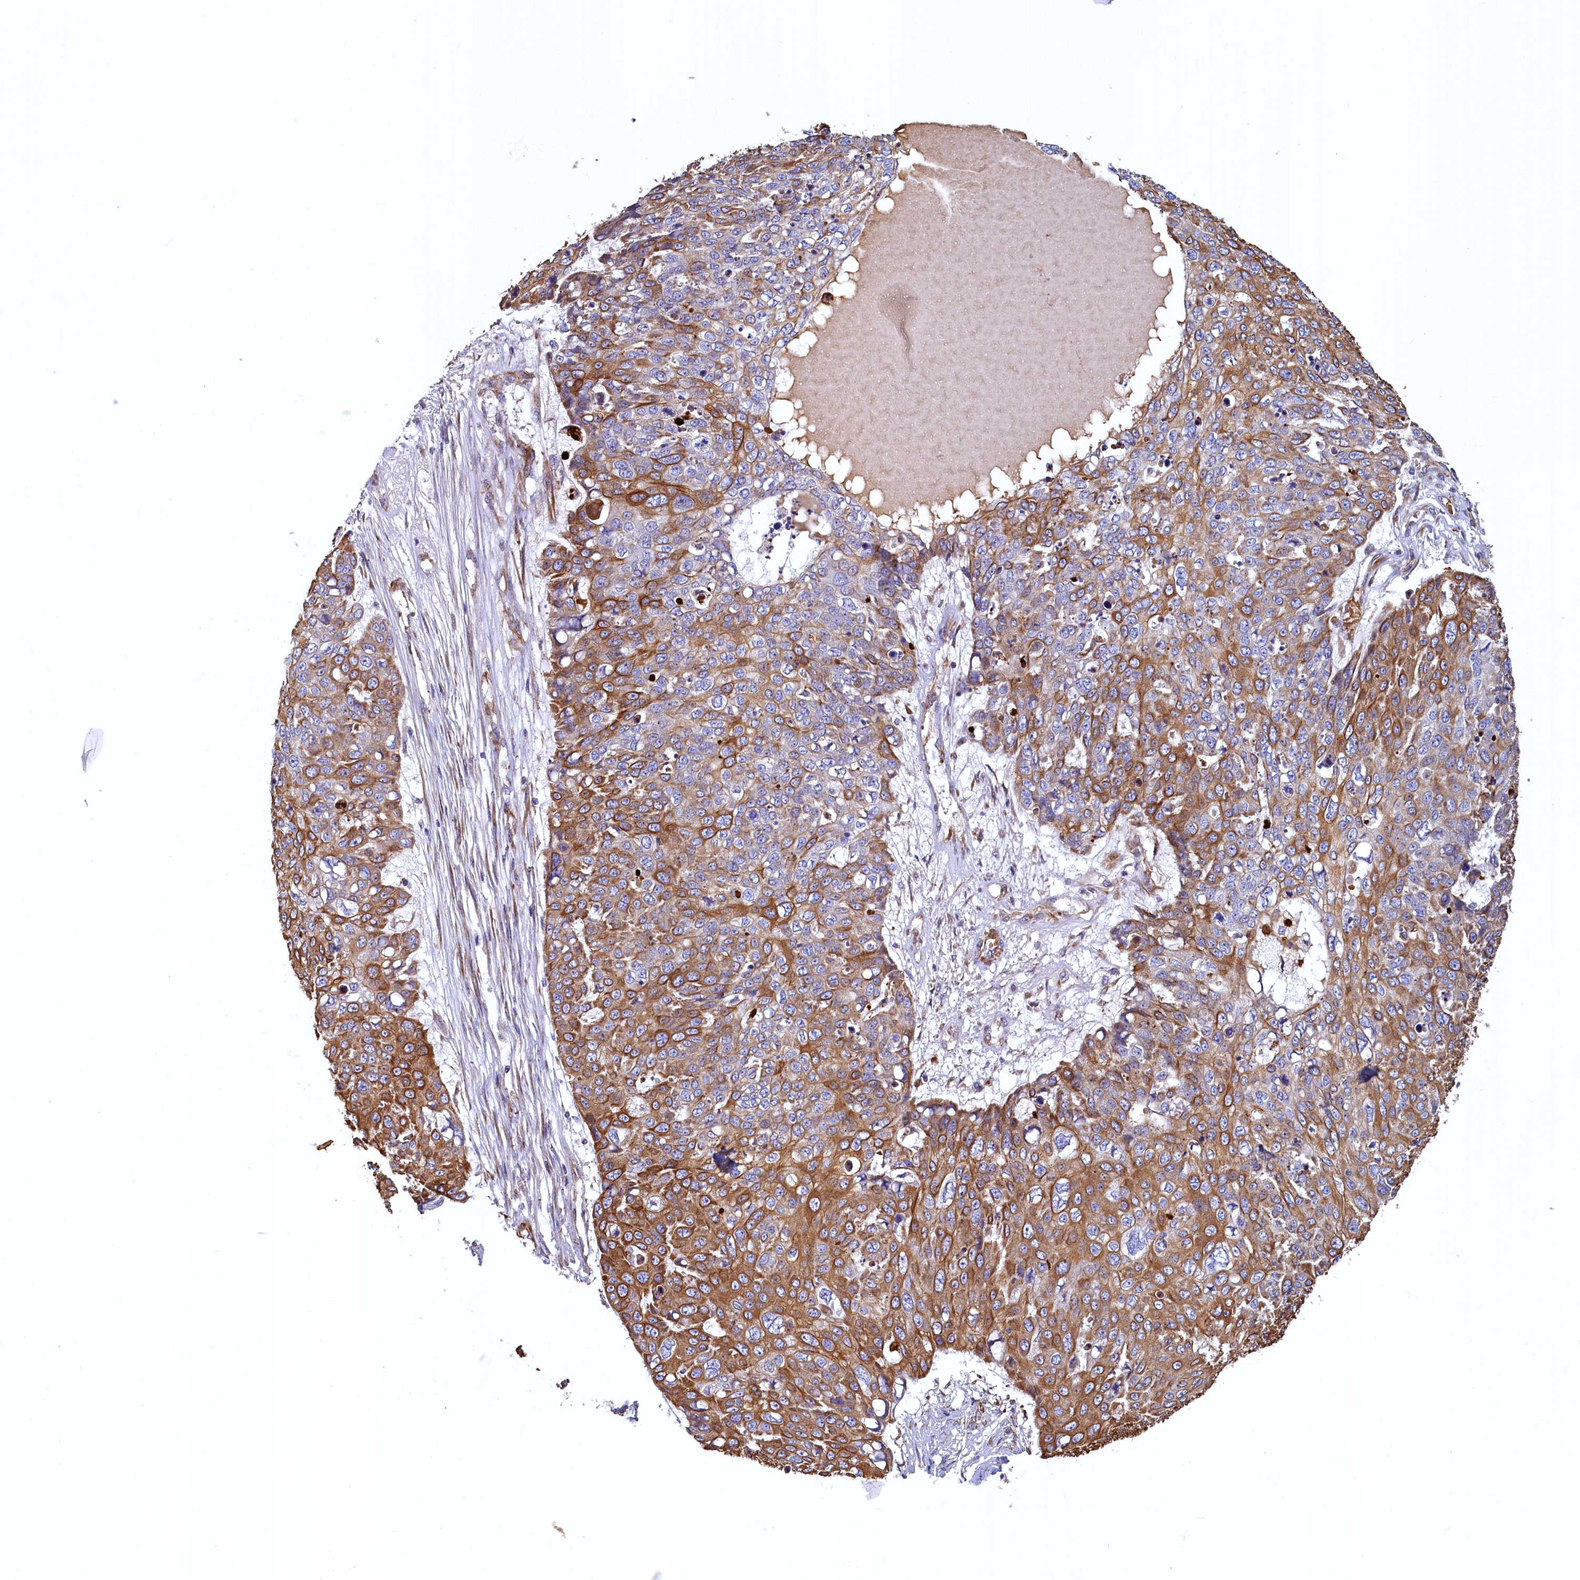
{"staining": {"intensity": "moderate", "quantity": "25%-75%", "location": "cytoplasmic/membranous"}, "tissue": "skin cancer", "cell_type": "Tumor cells", "image_type": "cancer", "snomed": [{"axis": "morphology", "description": "Squamous cell carcinoma, NOS"}, {"axis": "topography", "description": "Skin"}], "caption": "Human skin cancer (squamous cell carcinoma) stained with a brown dye reveals moderate cytoplasmic/membranous positive staining in about 25%-75% of tumor cells.", "gene": "LRRC57", "patient": {"sex": "male", "age": 71}}